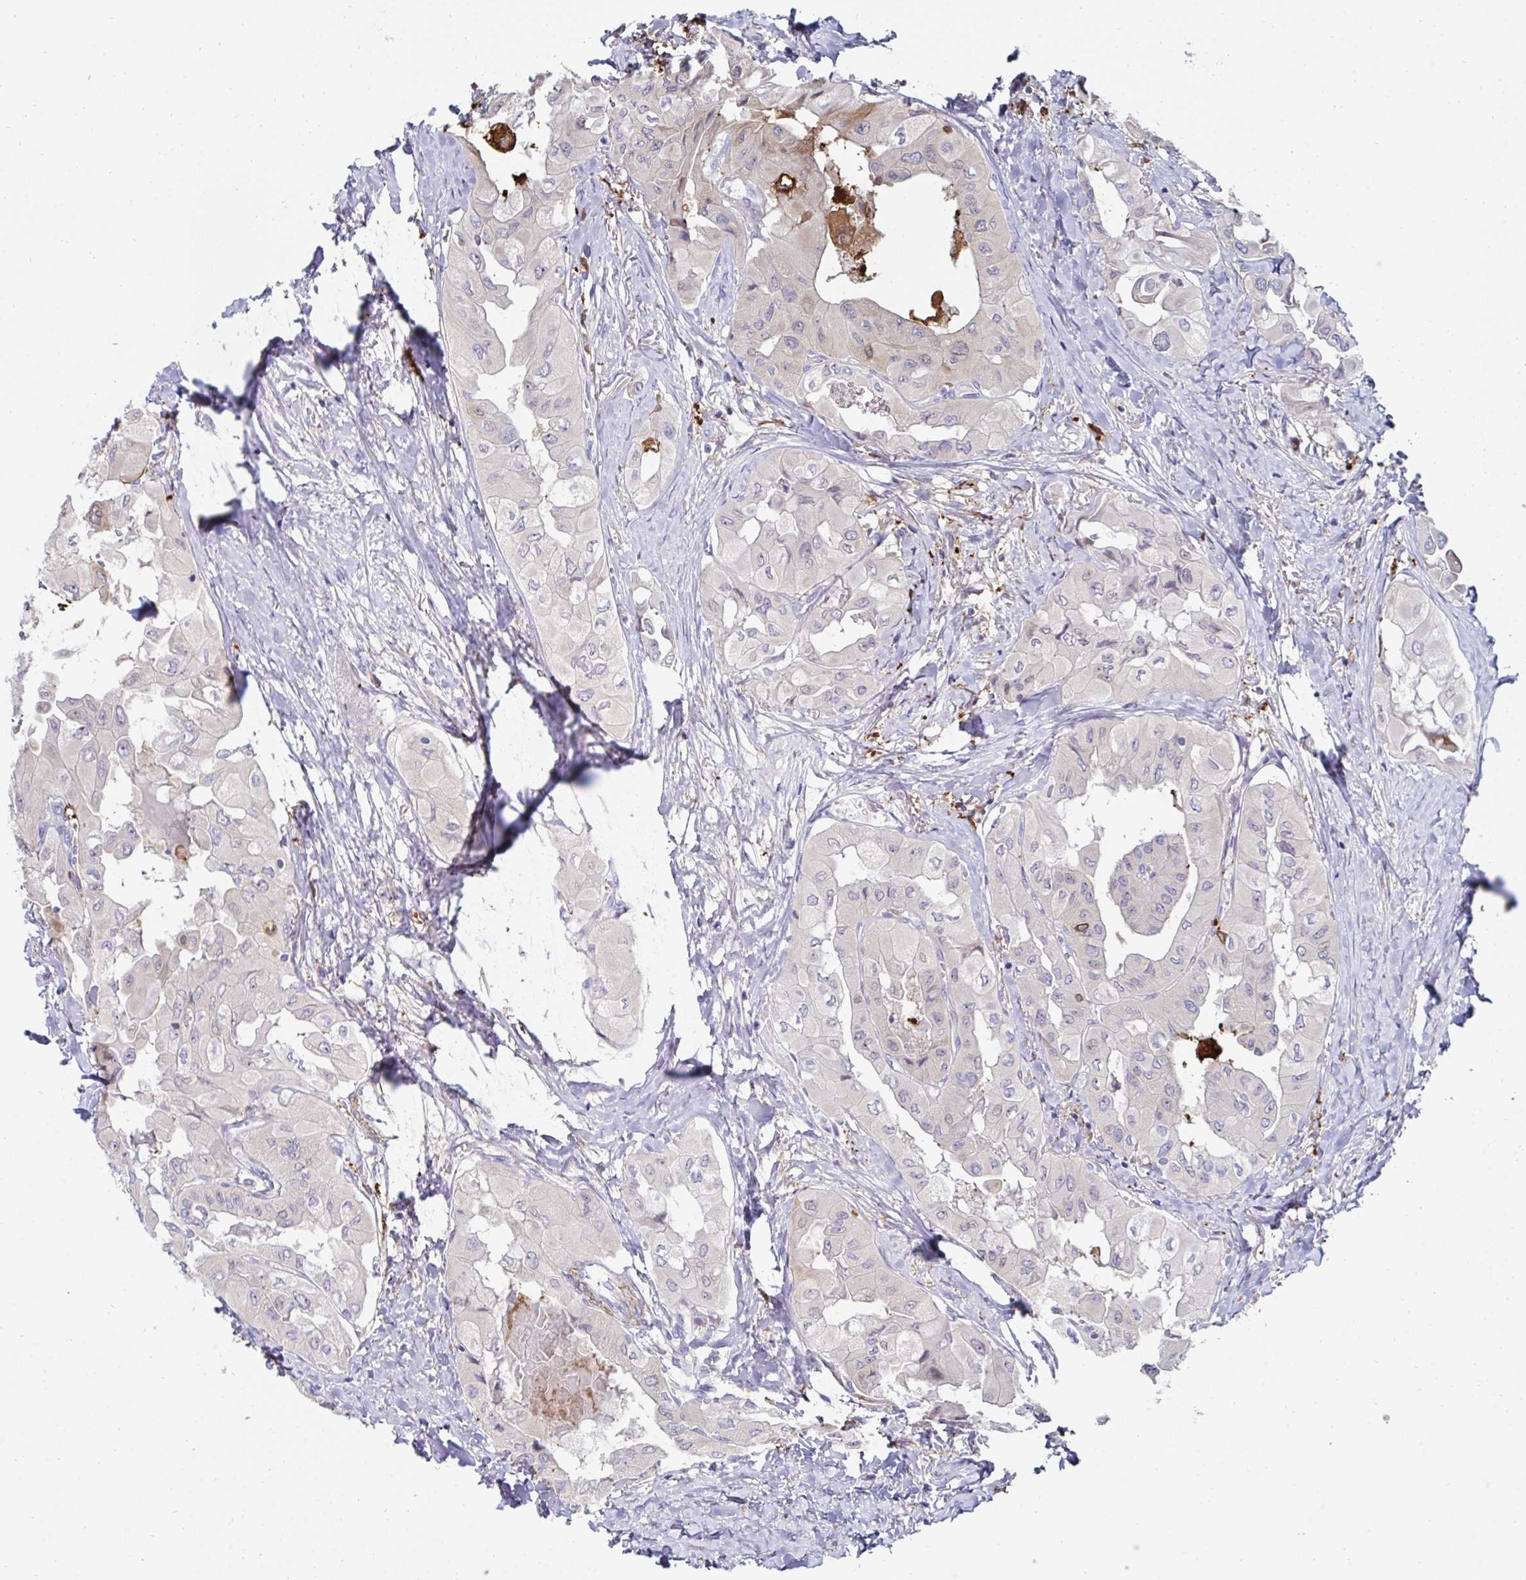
{"staining": {"intensity": "negative", "quantity": "none", "location": "none"}, "tissue": "thyroid cancer", "cell_type": "Tumor cells", "image_type": "cancer", "snomed": [{"axis": "morphology", "description": "Normal tissue, NOS"}, {"axis": "morphology", "description": "Papillary adenocarcinoma, NOS"}, {"axis": "topography", "description": "Thyroid gland"}], "caption": "Human thyroid cancer stained for a protein using immunohistochemistry demonstrates no positivity in tumor cells.", "gene": "FBXL13", "patient": {"sex": "female", "age": 59}}